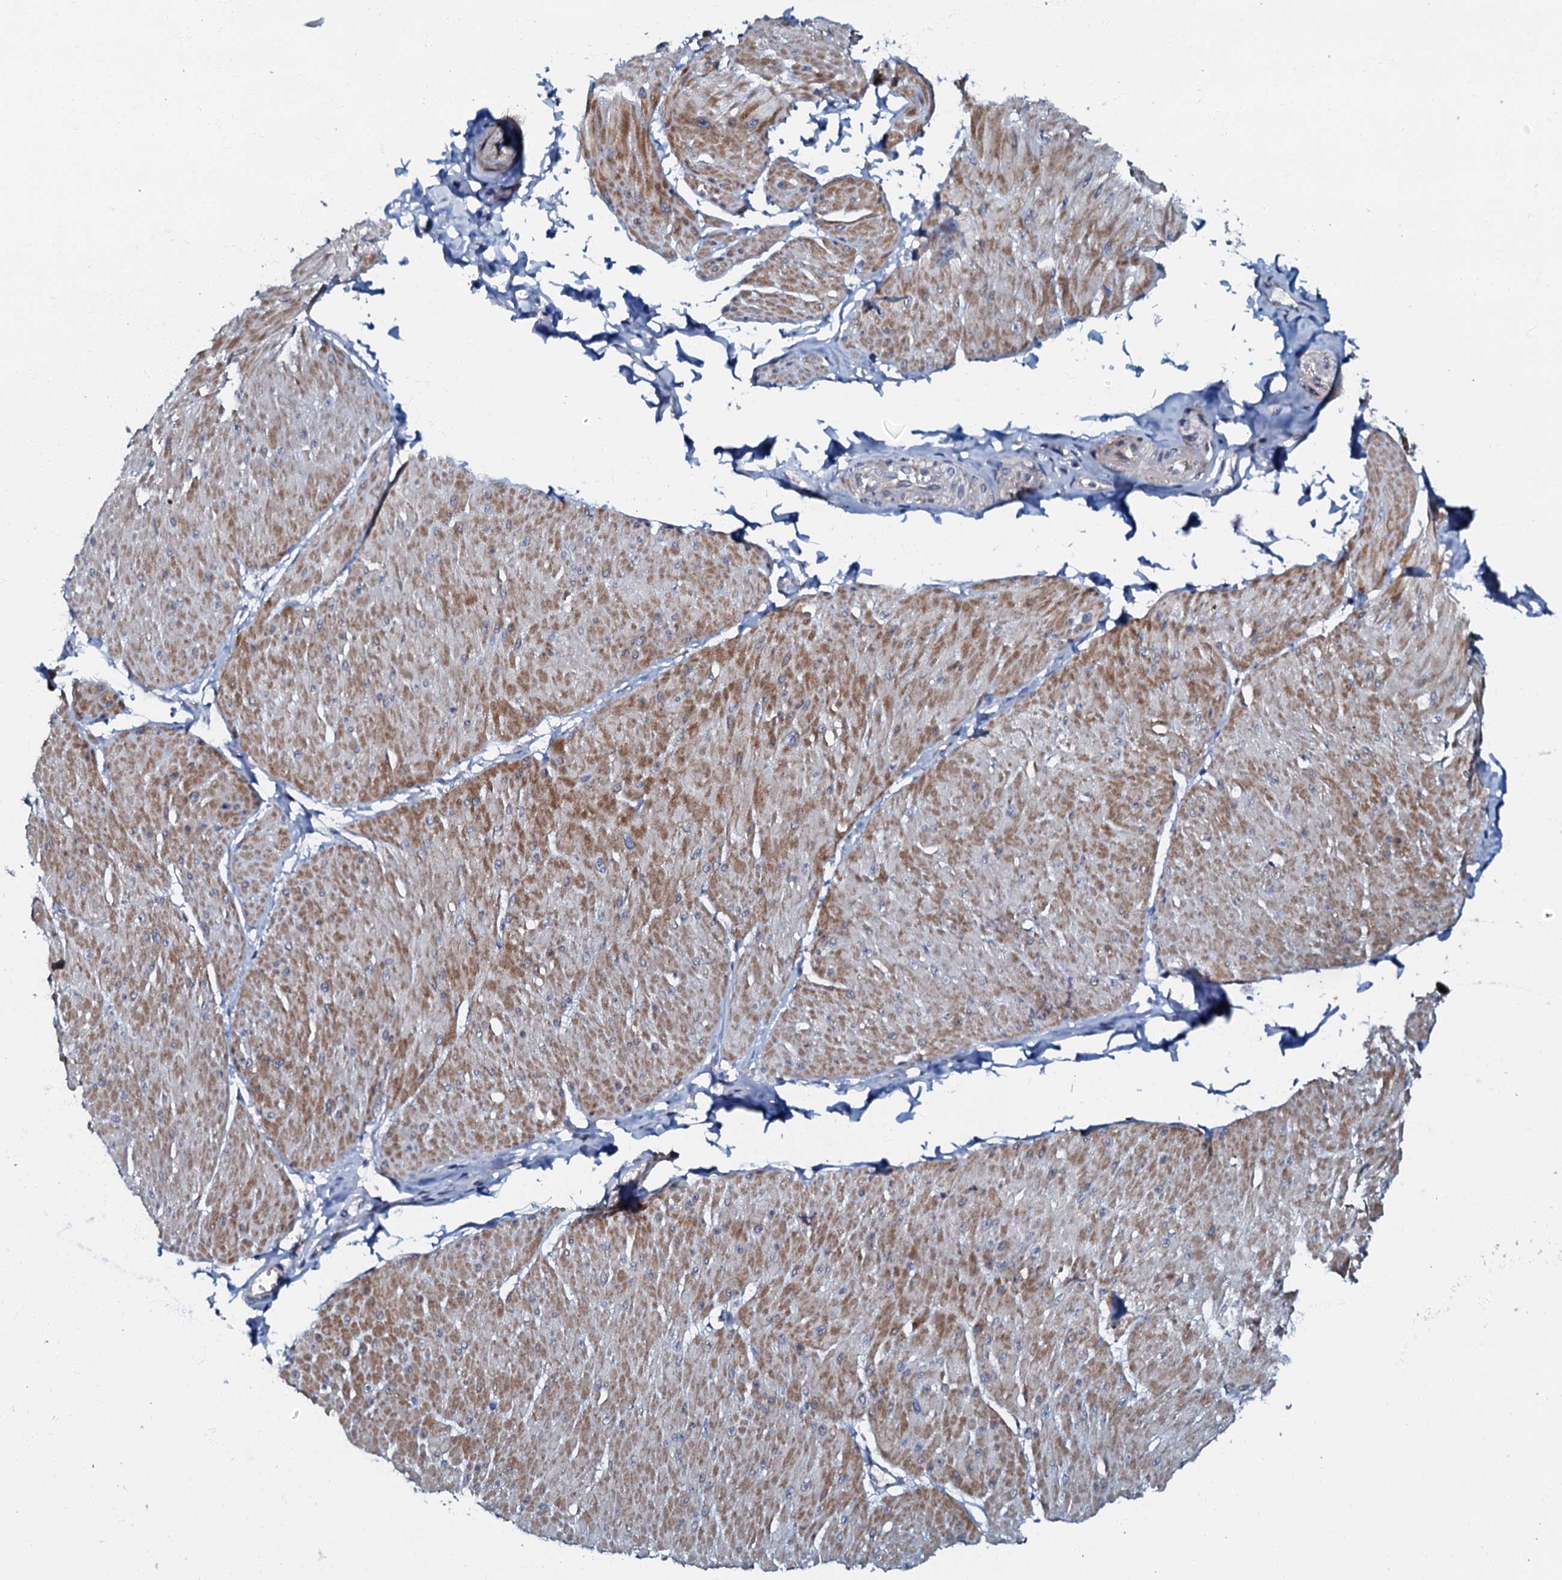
{"staining": {"intensity": "moderate", "quantity": "25%-75%", "location": "cytoplasmic/membranous"}, "tissue": "smooth muscle", "cell_type": "Smooth muscle cells", "image_type": "normal", "snomed": [{"axis": "morphology", "description": "Urothelial carcinoma, High grade"}, {"axis": "topography", "description": "Urinary bladder"}], "caption": "The immunohistochemical stain shows moderate cytoplasmic/membranous positivity in smooth muscle cells of normal smooth muscle. Immunohistochemistry stains the protein in brown and the nuclei are stained blue.", "gene": "OLAH", "patient": {"sex": "male", "age": 46}}